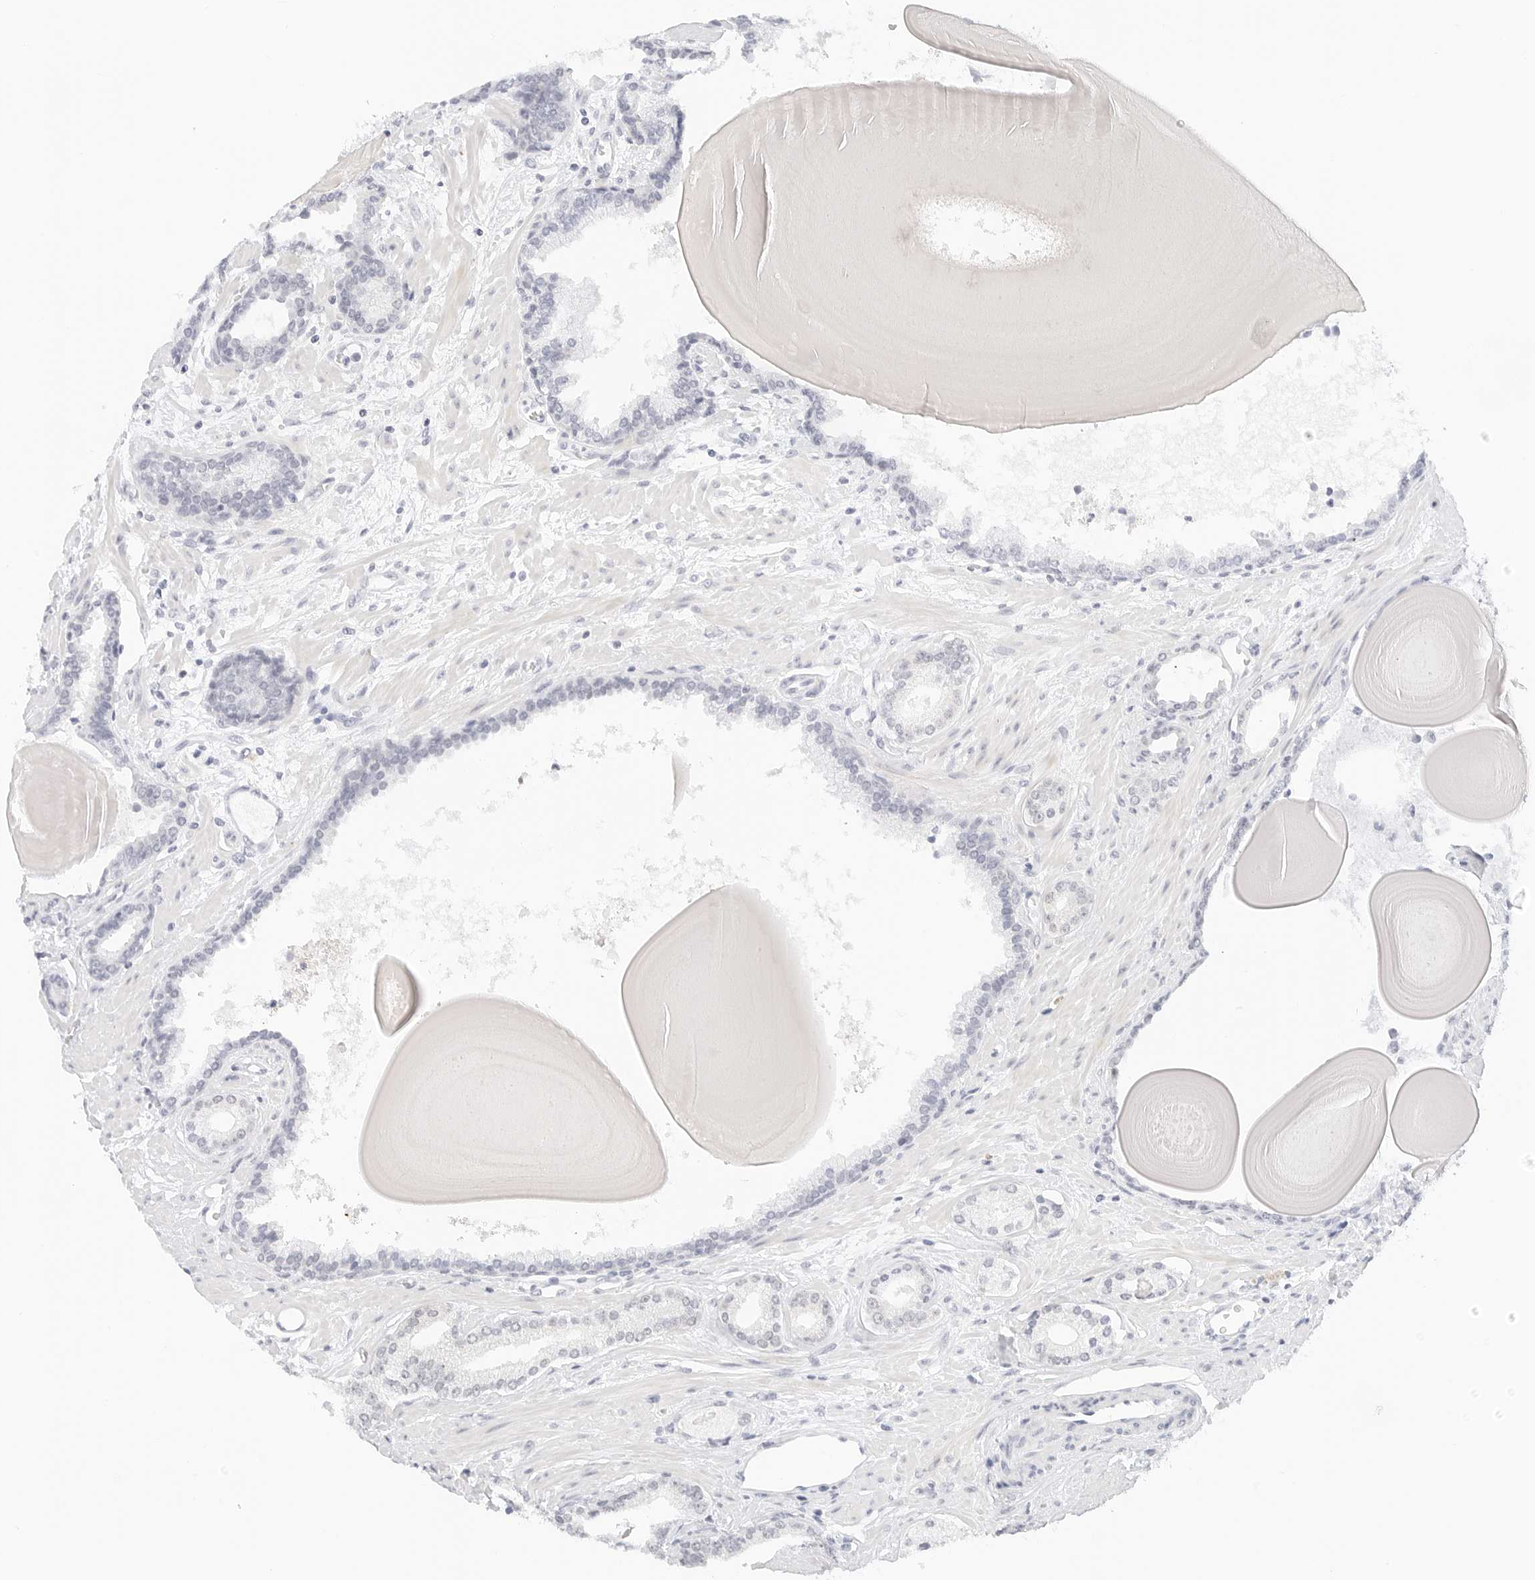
{"staining": {"intensity": "negative", "quantity": "none", "location": "none"}, "tissue": "prostate cancer", "cell_type": "Tumor cells", "image_type": "cancer", "snomed": [{"axis": "morphology", "description": "Adenocarcinoma, Low grade"}, {"axis": "topography", "description": "Prostate"}], "caption": "This histopathology image is of prostate cancer stained with IHC to label a protein in brown with the nuclei are counter-stained blue. There is no expression in tumor cells.", "gene": "CD22", "patient": {"sex": "male", "age": 70}}